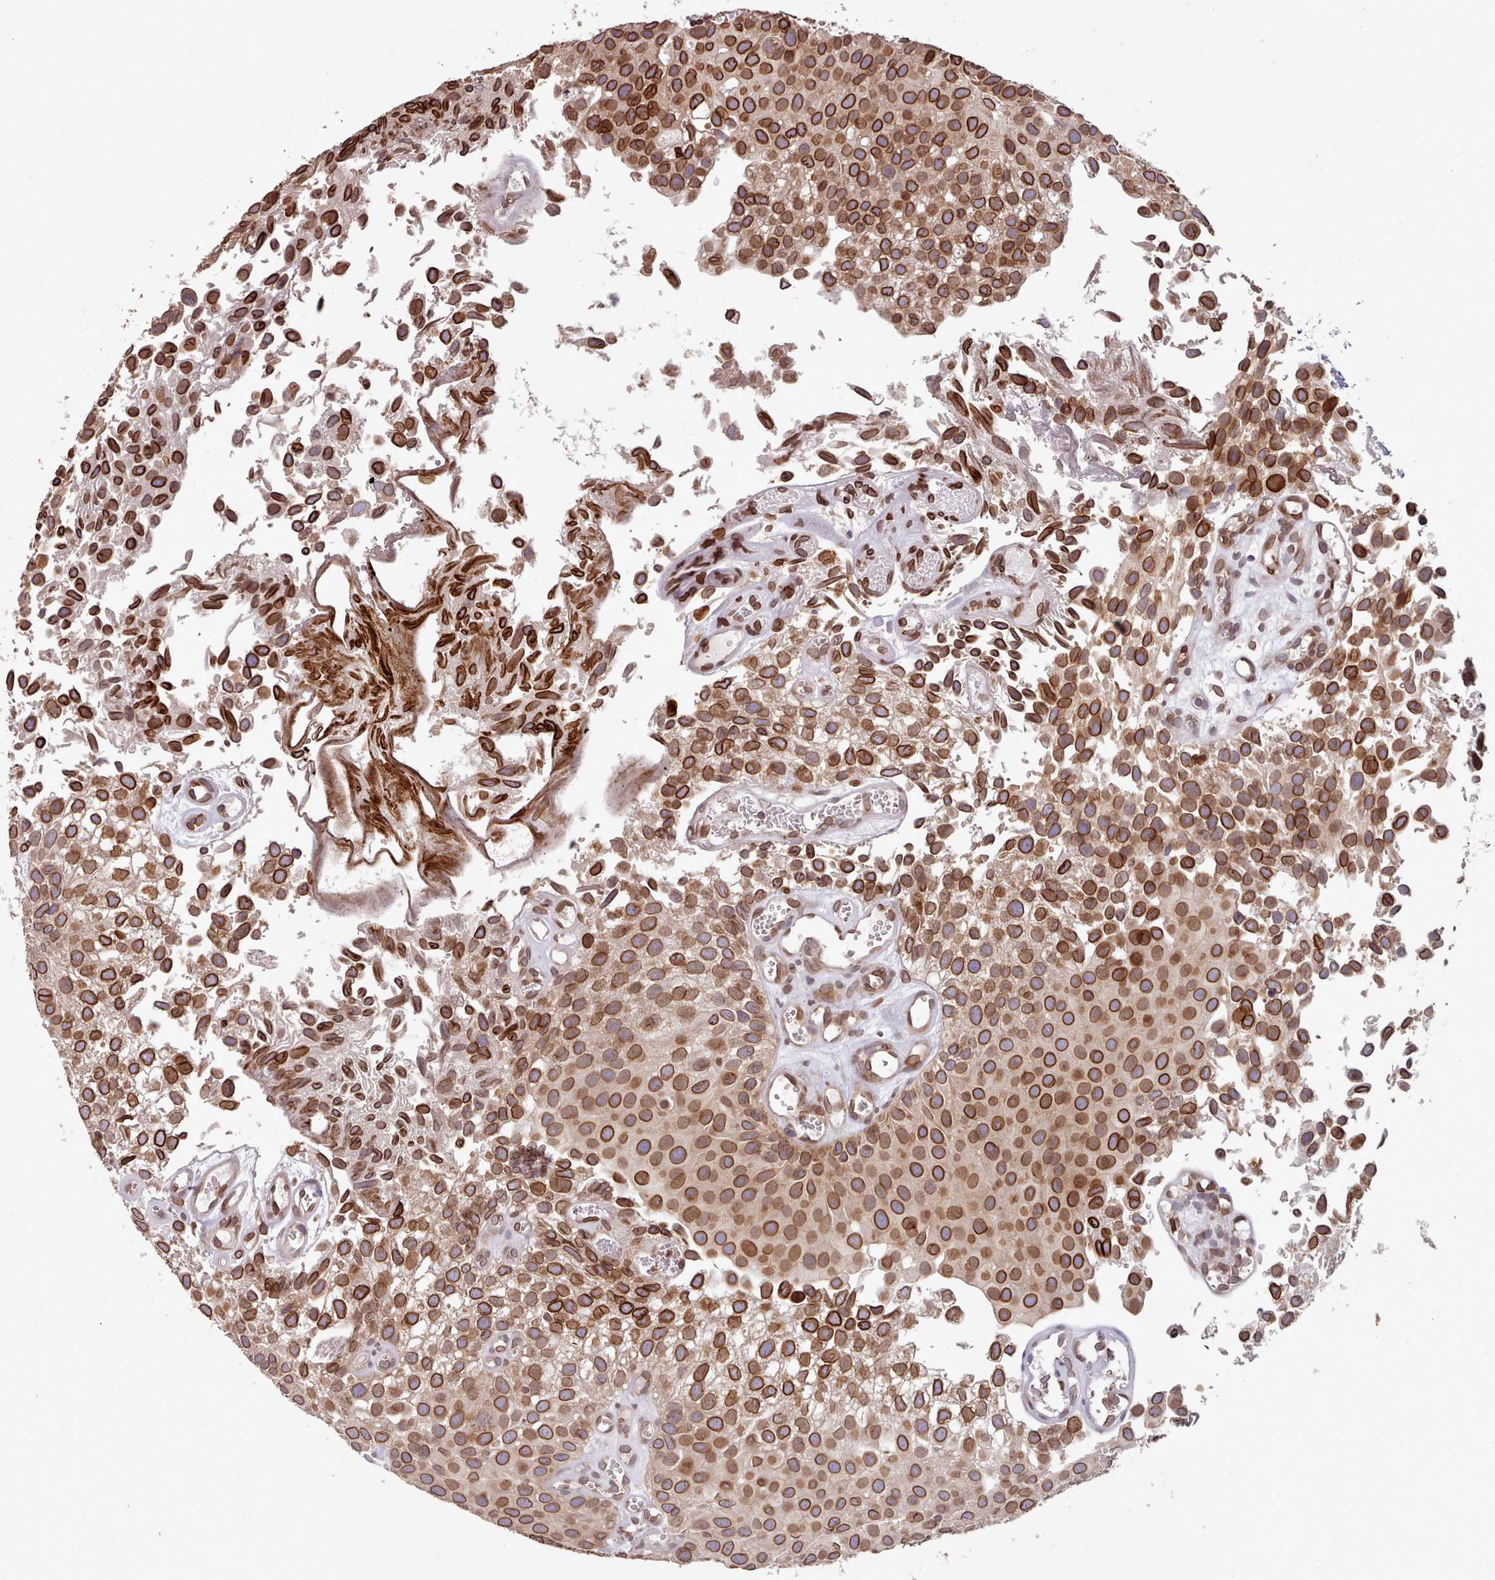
{"staining": {"intensity": "strong", "quantity": ">75%", "location": "cytoplasmic/membranous,nuclear"}, "tissue": "urothelial cancer", "cell_type": "Tumor cells", "image_type": "cancer", "snomed": [{"axis": "morphology", "description": "Urothelial carcinoma, Low grade"}, {"axis": "topography", "description": "Urinary bladder"}], "caption": "Tumor cells show strong cytoplasmic/membranous and nuclear expression in about >75% of cells in urothelial carcinoma (low-grade). (Stains: DAB in brown, nuclei in blue, Microscopy: brightfield microscopy at high magnification).", "gene": "TOR1AIP1", "patient": {"sex": "male", "age": 88}}